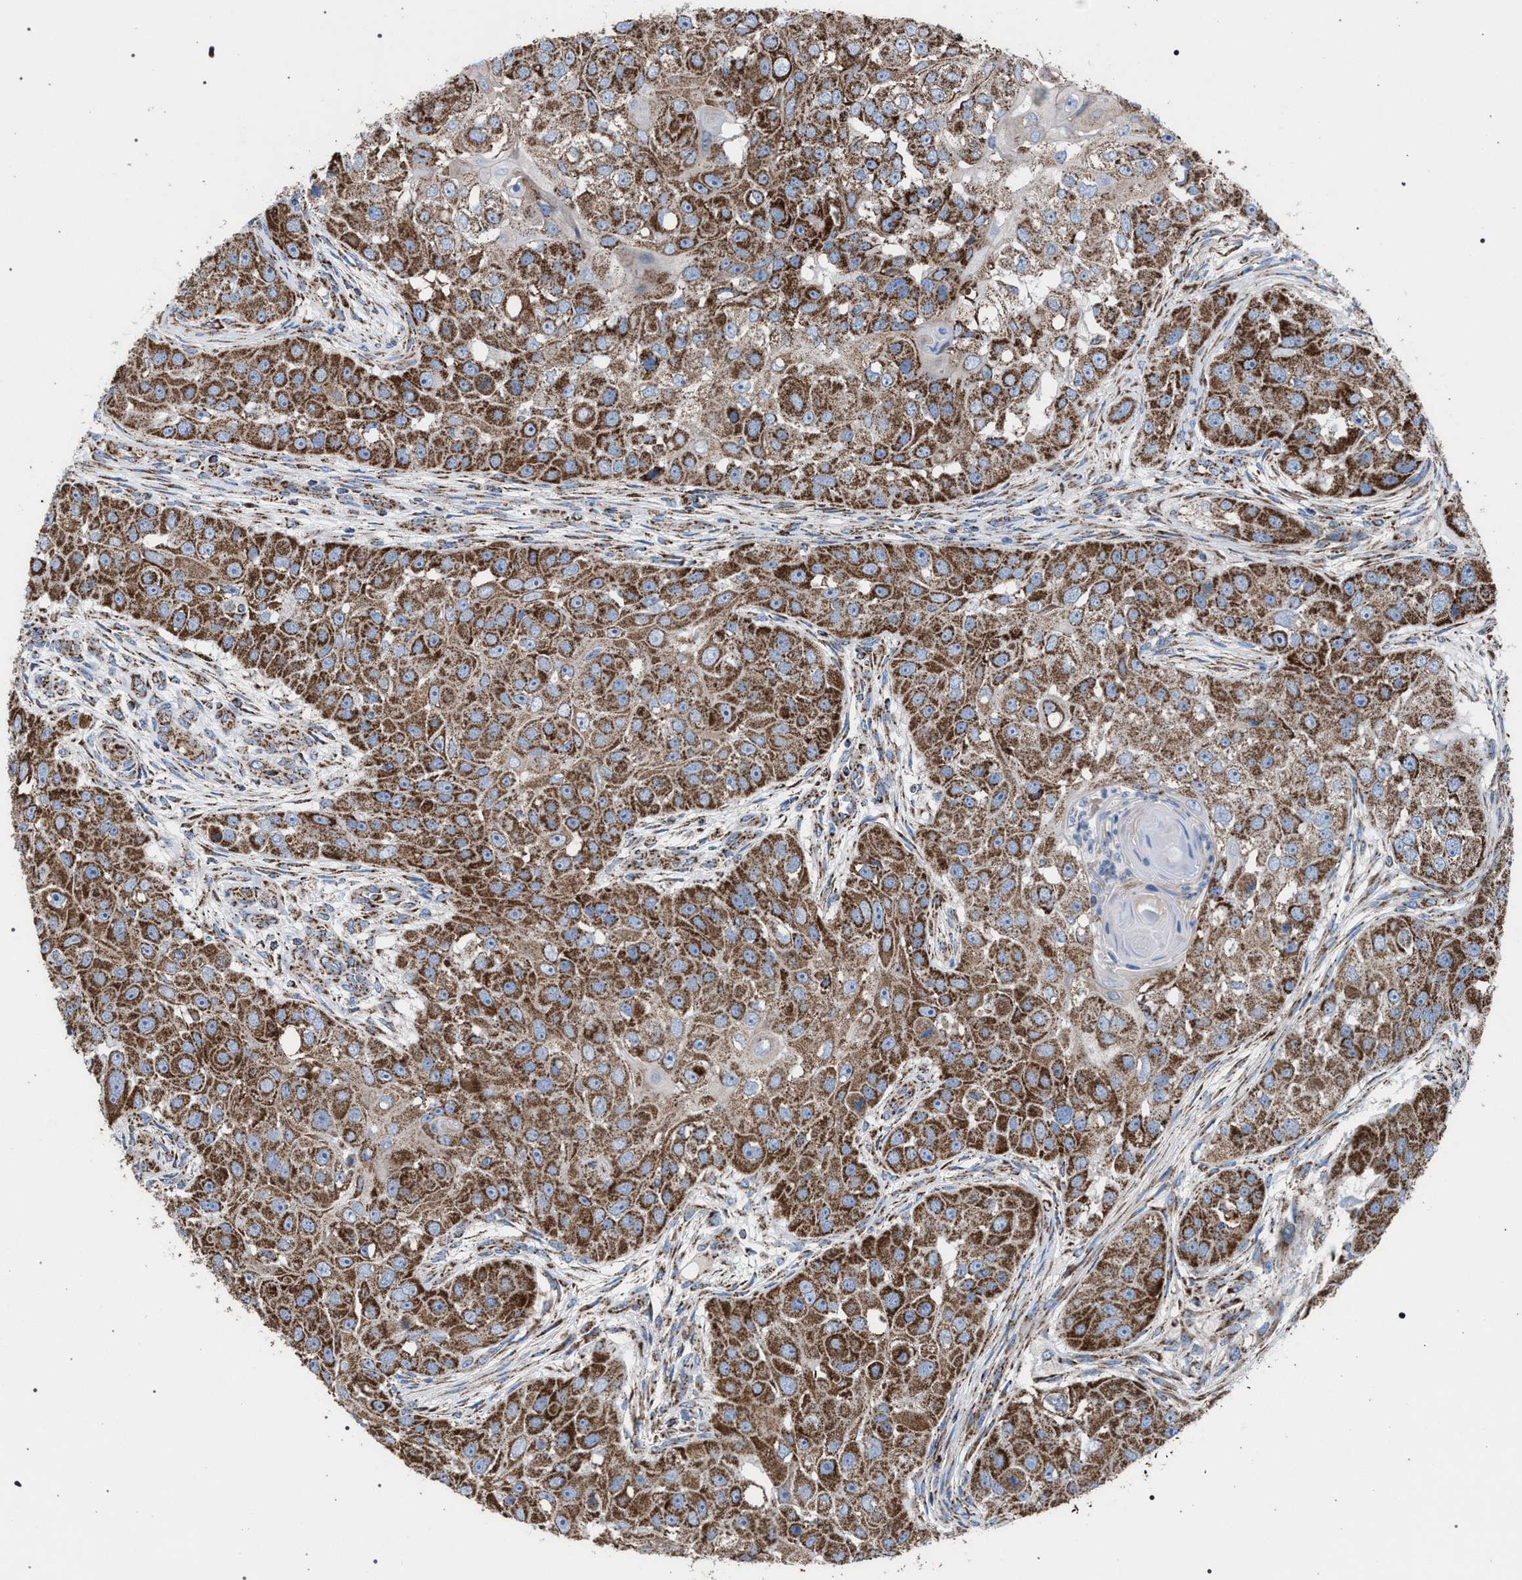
{"staining": {"intensity": "moderate", "quantity": ">75%", "location": "cytoplasmic/membranous"}, "tissue": "head and neck cancer", "cell_type": "Tumor cells", "image_type": "cancer", "snomed": [{"axis": "morphology", "description": "Normal tissue, NOS"}, {"axis": "morphology", "description": "Squamous cell carcinoma, NOS"}, {"axis": "topography", "description": "Skeletal muscle"}, {"axis": "topography", "description": "Head-Neck"}], "caption": "Head and neck cancer (squamous cell carcinoma) stained for a protein exhibits moderate cytoplasmic/membranous positivity in tumor cells.", "gene": "VPS13A", "patient": {"sex": "male", "age": 51}}